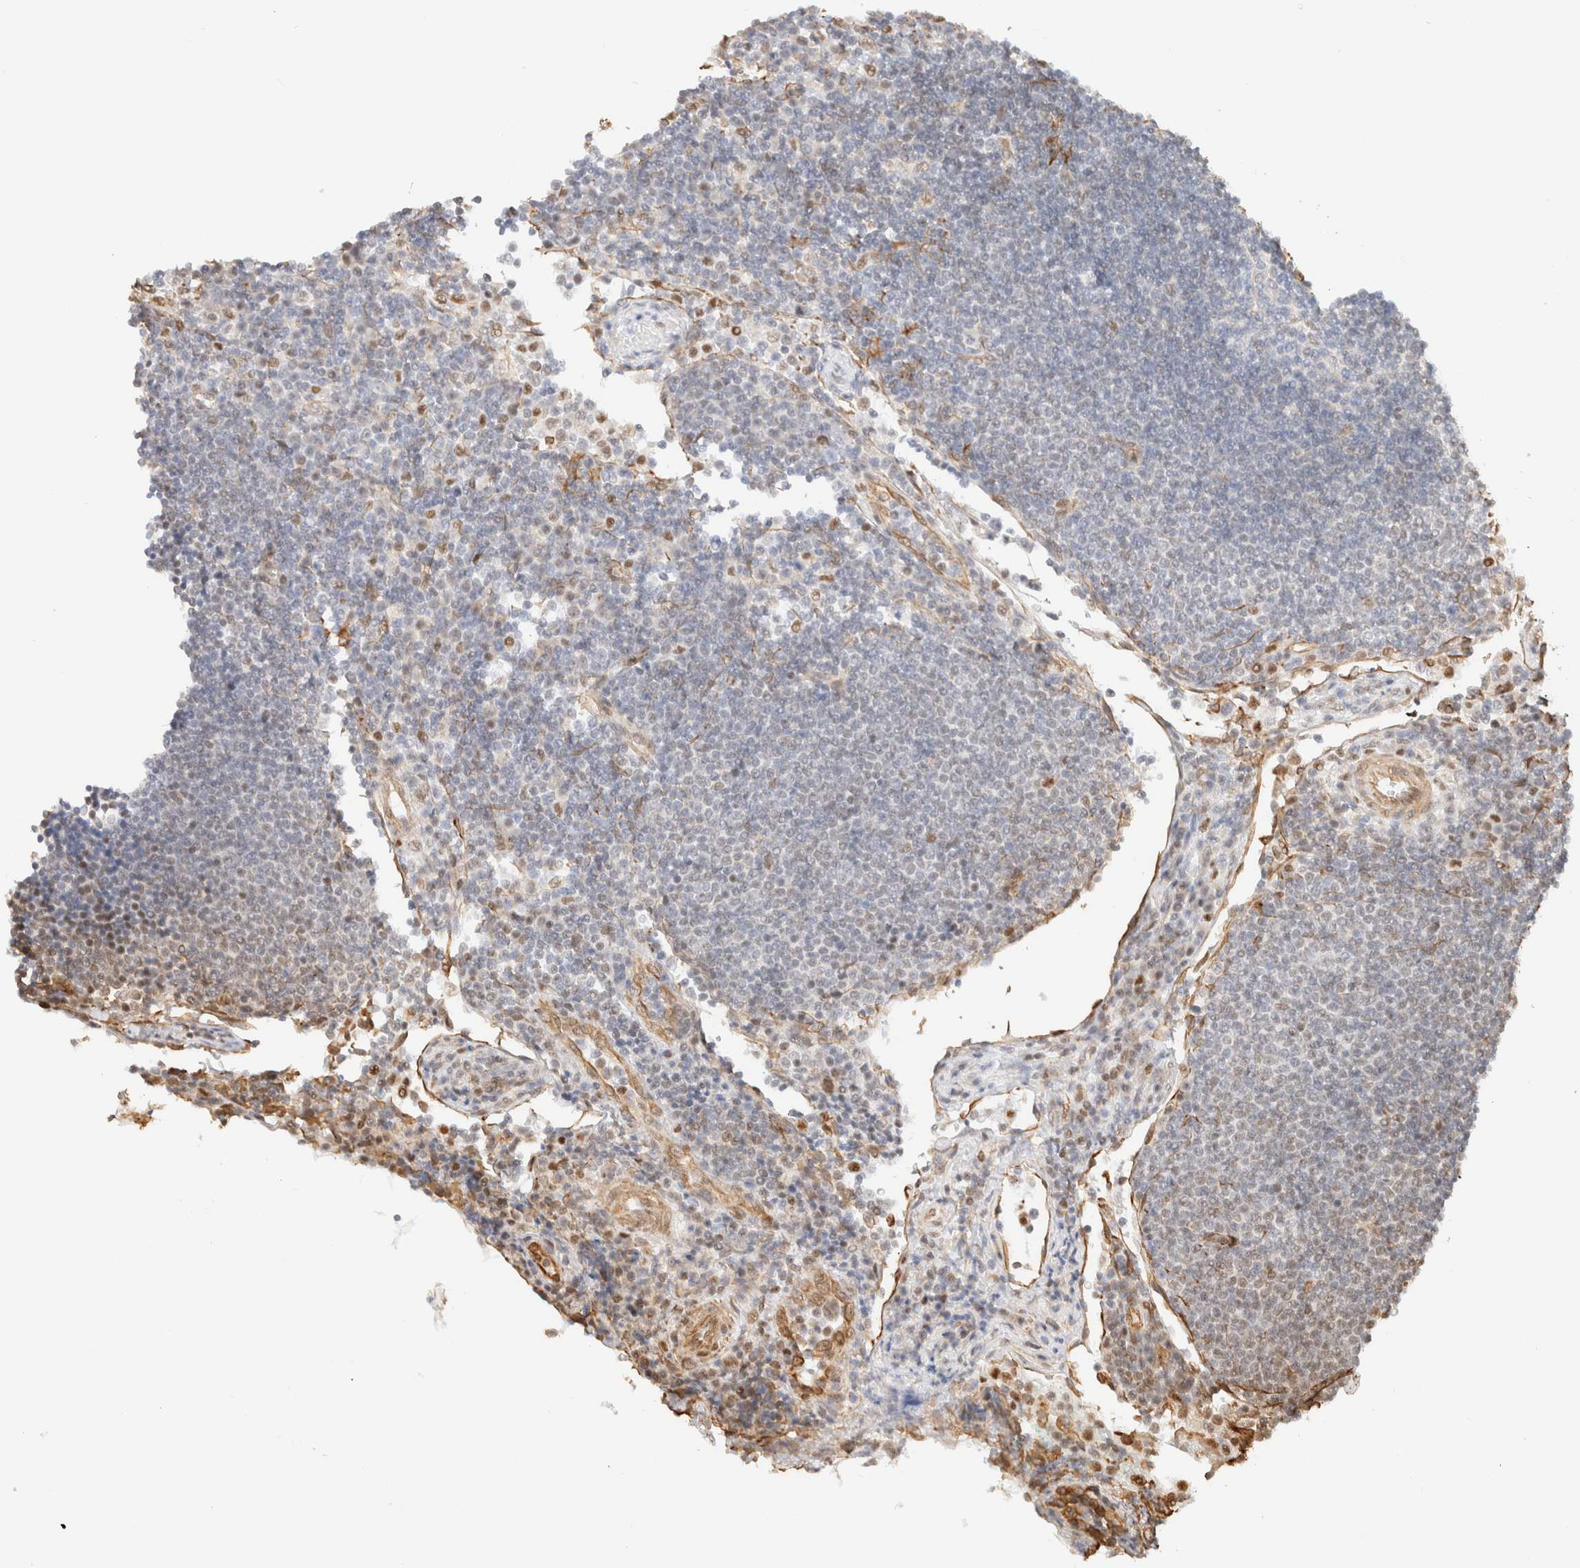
{"staining": {"intensity": "weak", "quantity": "<25%", "location": "cytoplasmic/membranous"}, "tissue": "lymph node", "cell_type": "Germinal center cells", "image_type": "normal", "snomed": [{"axis": "morphology", "description": "Normal tissue, NOS"}, {"axis": "topography", "description": "Lymph node"}], "caption": "High power microscopy image of an immunohistochemistry (IHC) histopathology image of unremarkable lymph node, revealing no significant expression in germinal center cells.", "gene": "ARID5A", "patient": {"sex": "female", "age": 53}}